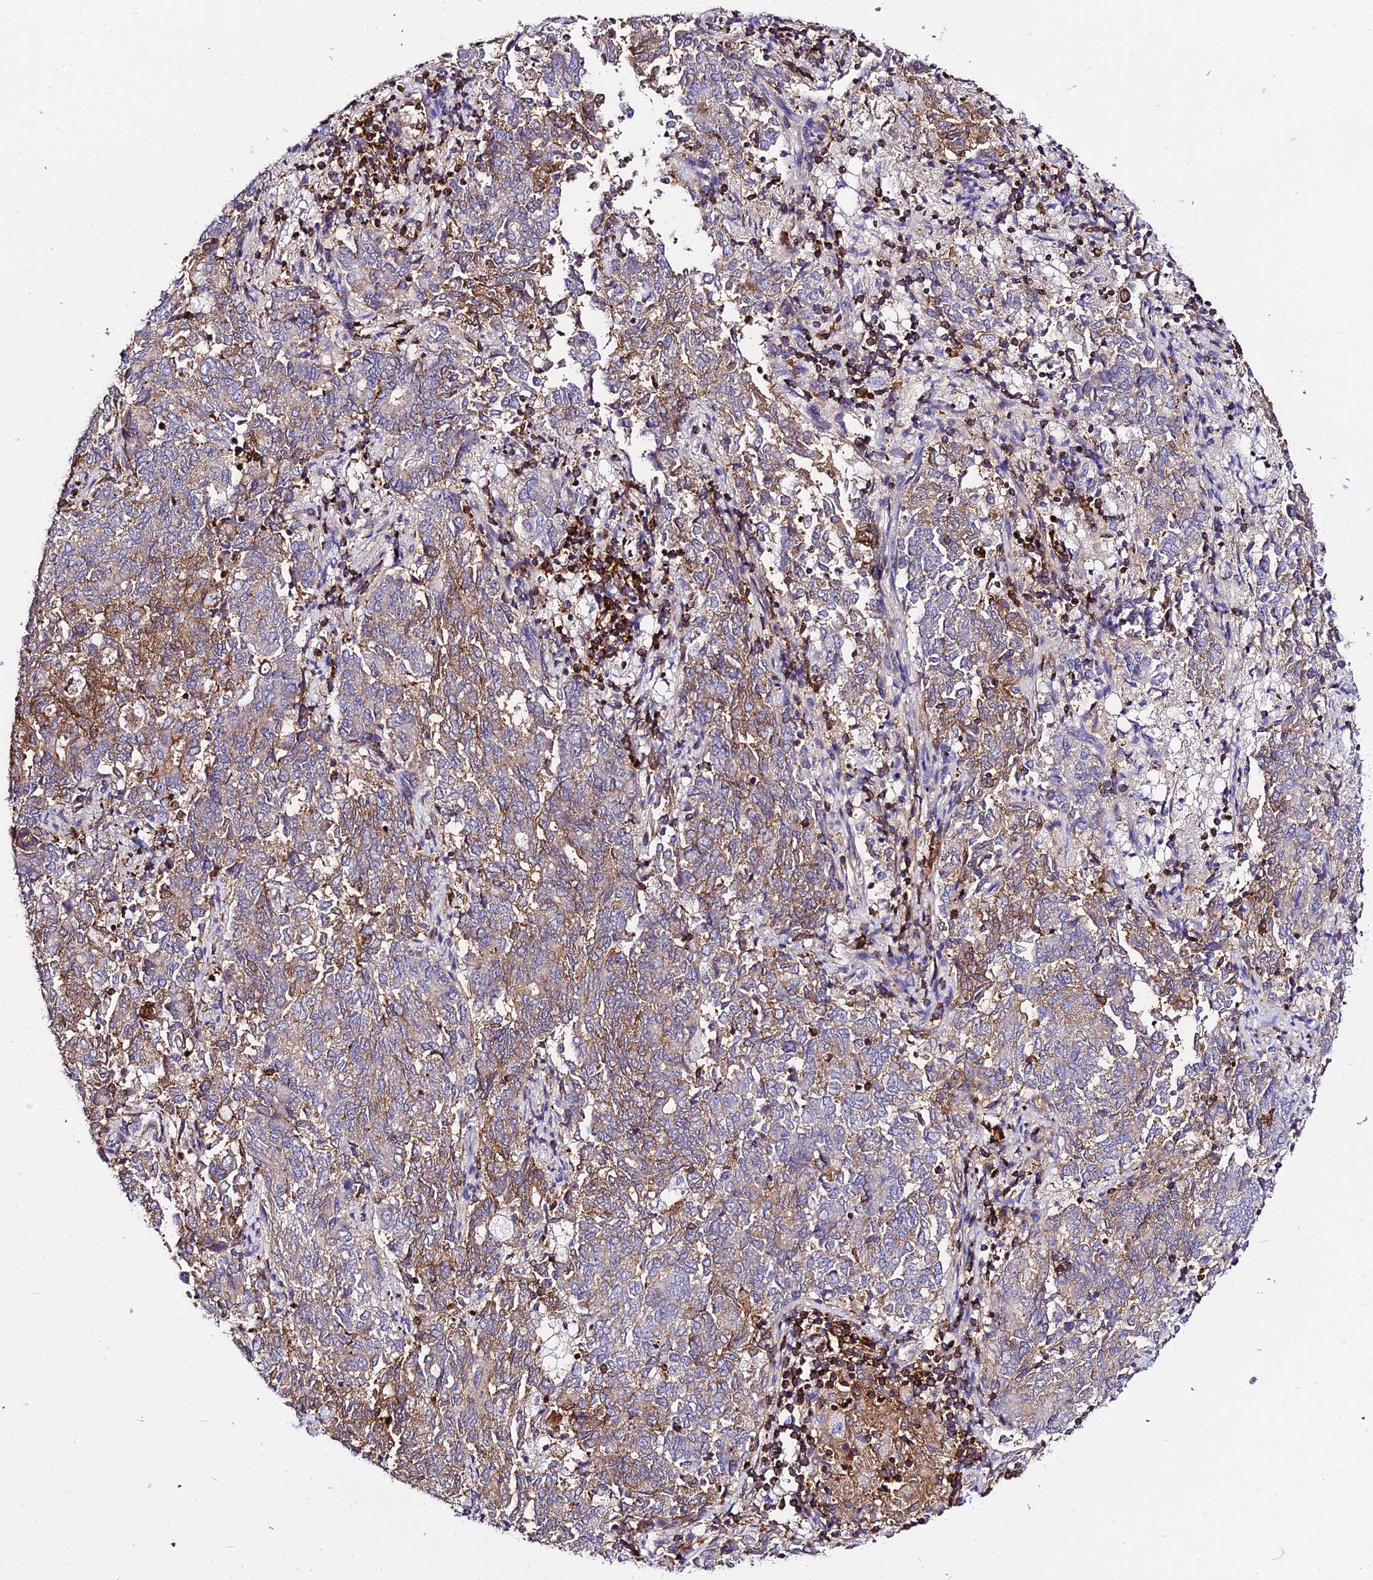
{"staining": {"intensity": "moderate", "quantity": "25%-75%", "location": "cytoplasmic/membranous"}, "tissue": "endometrial cancer", "cell_type": "Tumor cells", "image_type": "cancer", "snomed": [{"axis": "morphology", "description": "Adenocarcinoma, NOS"}, {"axis": "topography", "description": "Endometrium"}], "caption": "High-power microscopy captured an IHC micrograph of adenocarcinoma (endometrial), revealing moderate cytoplasmic/membranous positivity in about 25%-75% of tumor cells.", "gene": "CSRP1", "patient": {"sex": "female", "age": 80}}